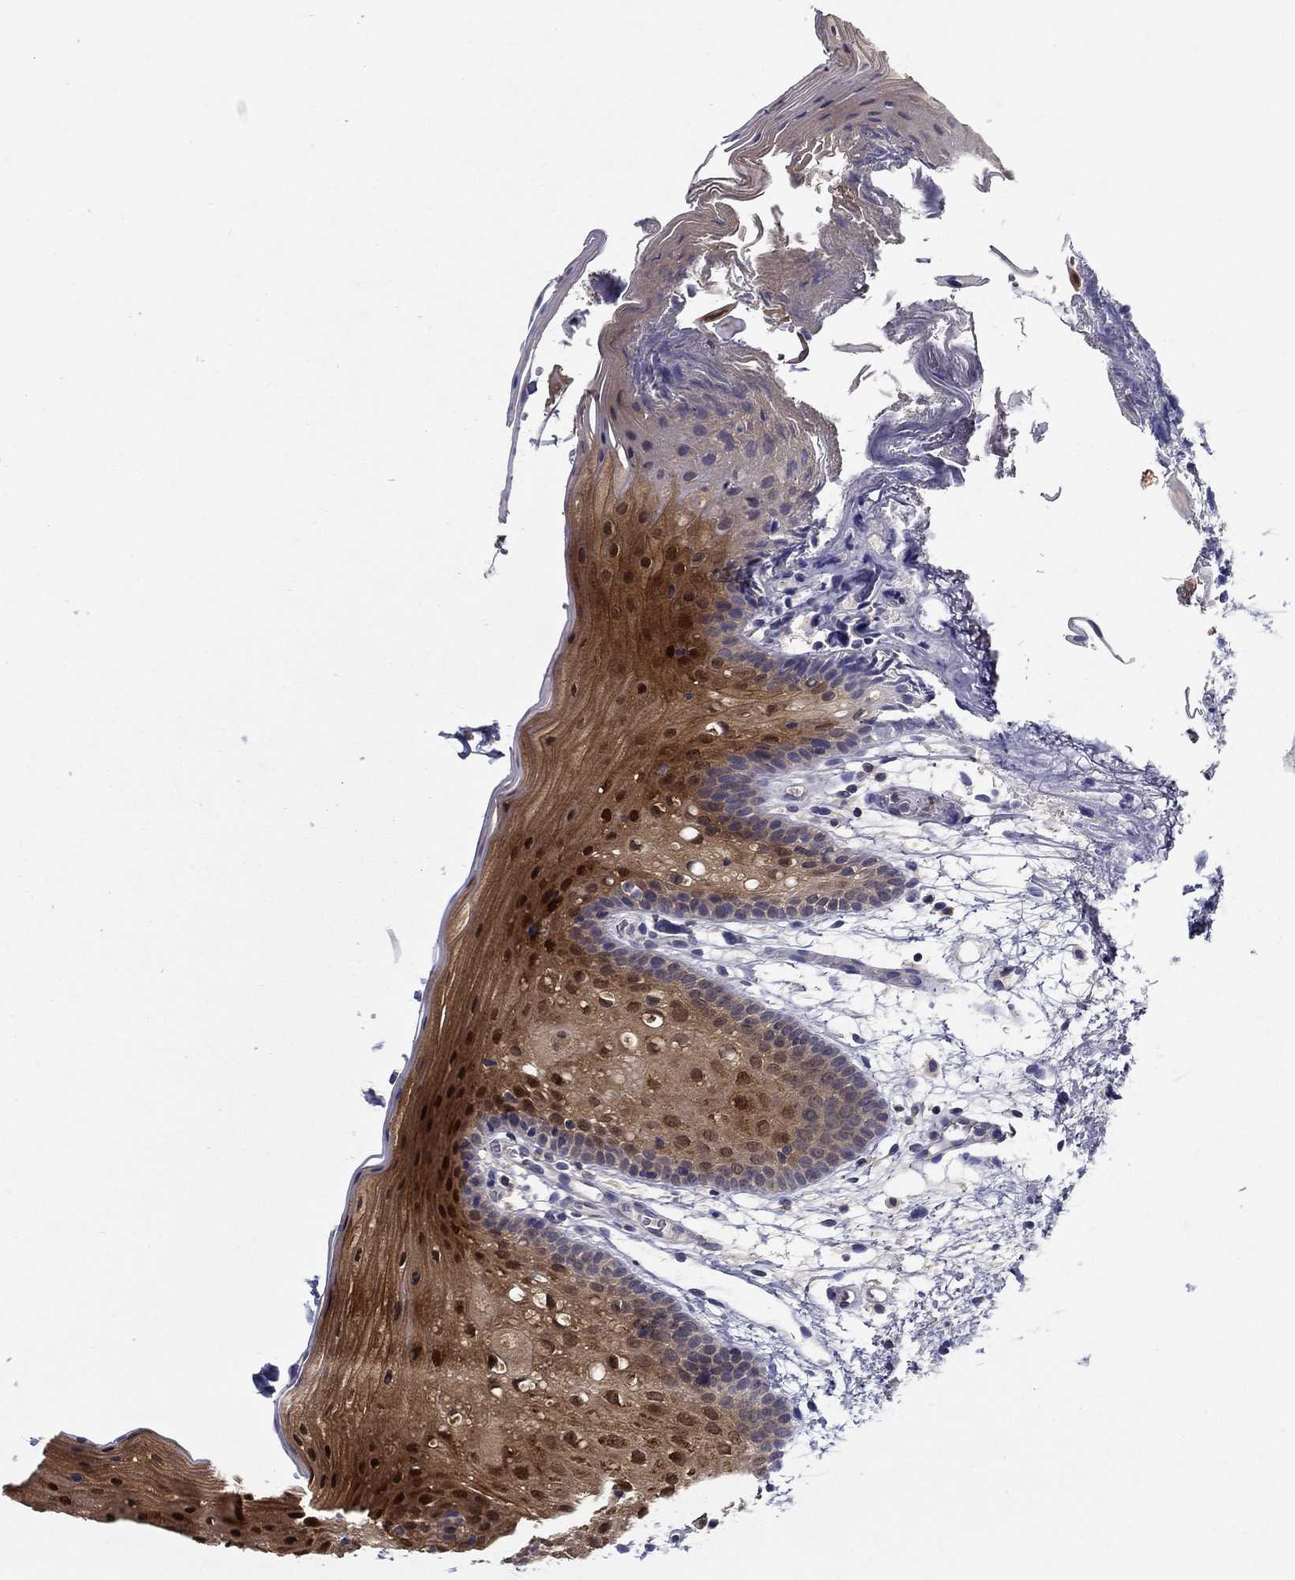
{"staining": {"intensity": "moderate", "quantity": ">75%", "location": "cytoplasmic/membranous,nuclear"}, "tissue": "oral mucosa", "cell_type": "Squamous epithelial cells", "image_type": "normal", "snomed": [{"axis": "morphology", "description": "Normal tissue, NOS"}, {"axis": "topography", "description": "Oral tissue"}, {"axis": "topography", "description": "Tounge, NOS"}], "caption": "DAB (3,3'-diaminobenzidine) immunohistochemical staining of normal oral mucosa reveals moderate cytoplasmic/membranous,nuclear protein positivity in approximately >75% of squamous epithelial cells. Nuclei are stained in blue.", "gene": "GLTP", "patient": {"sex": "female", "age": 83}}